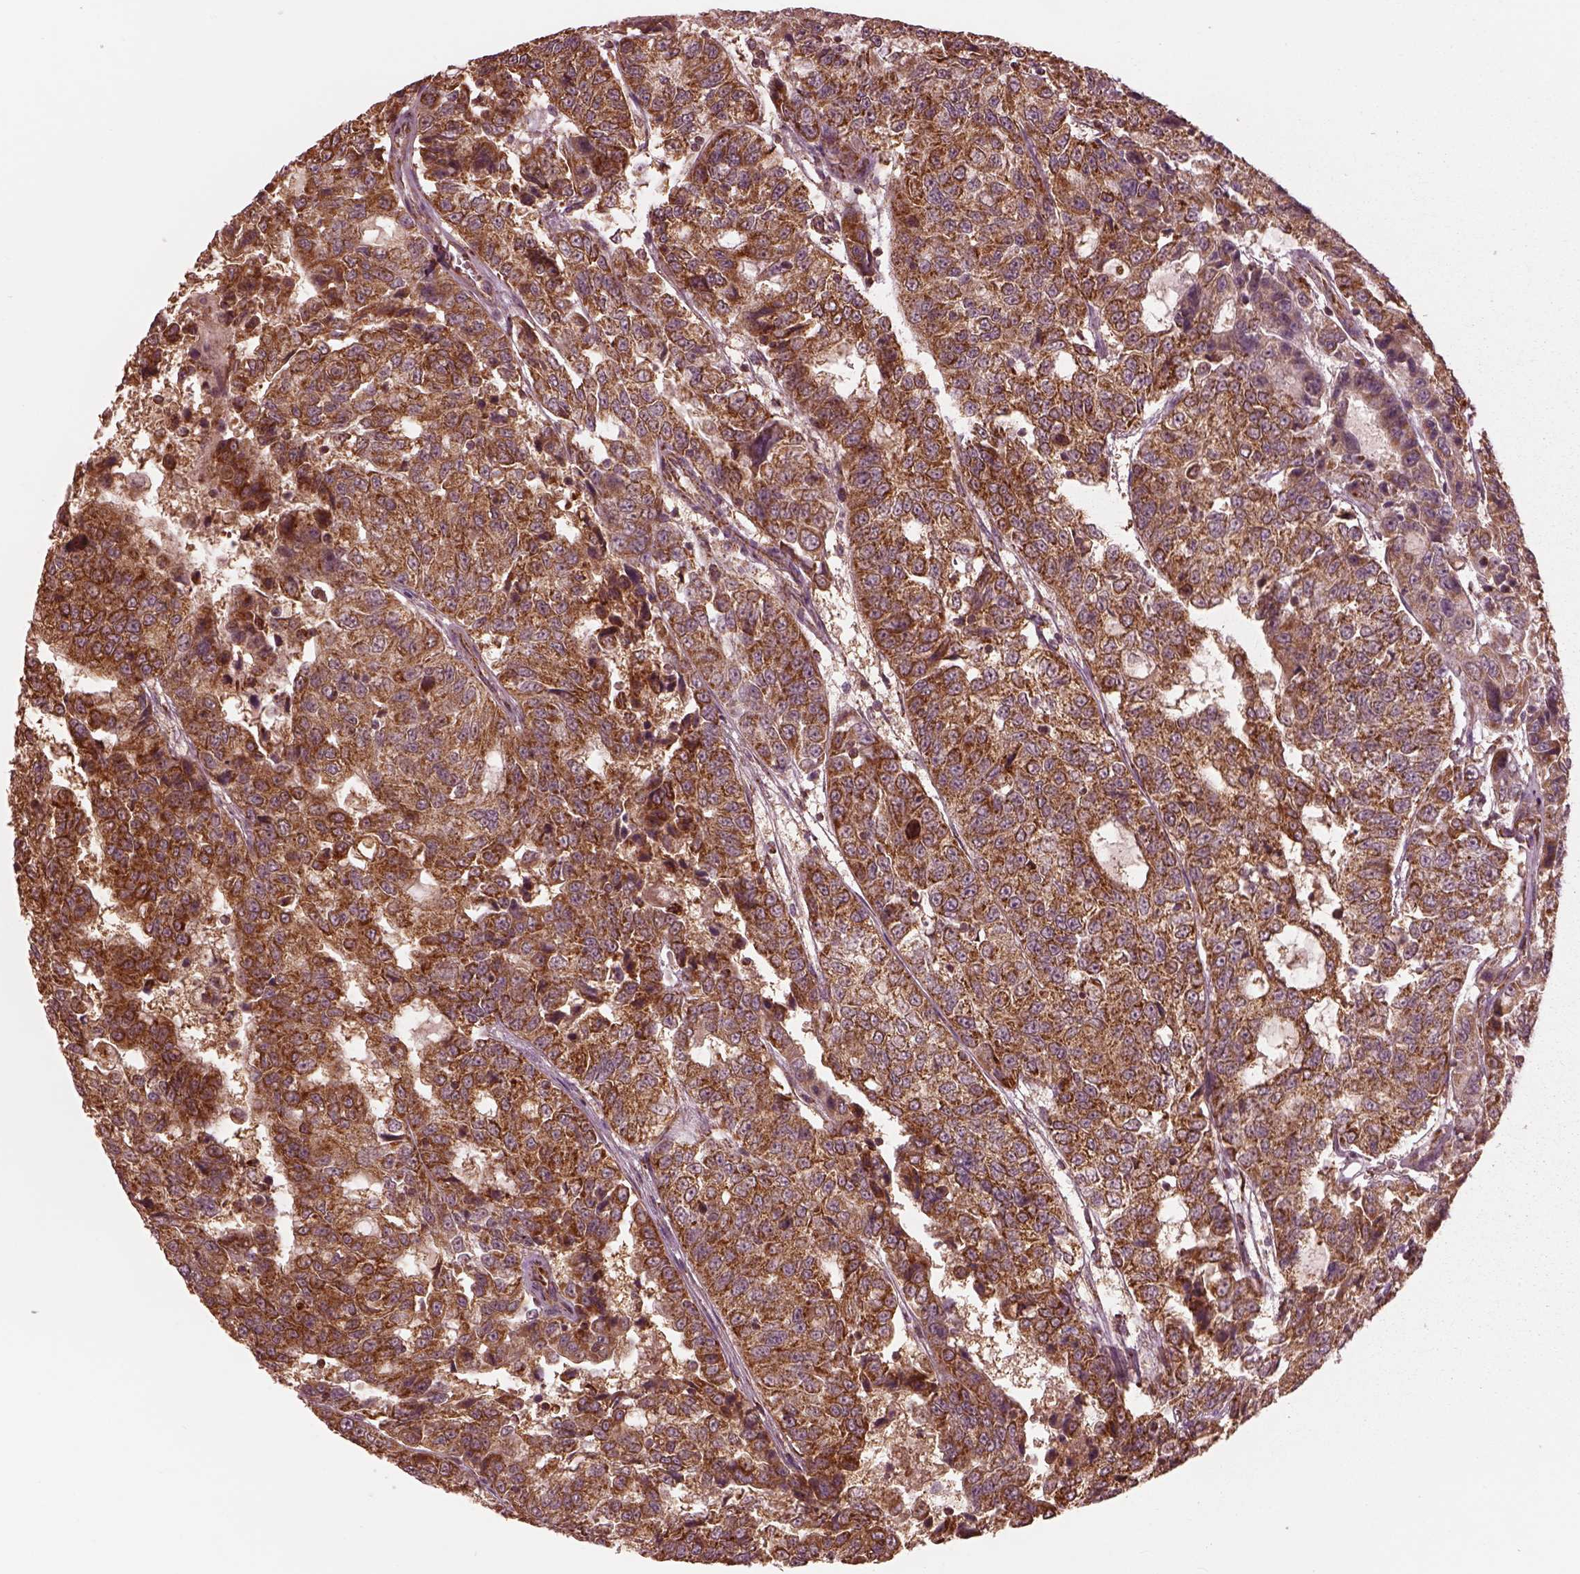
{"staining": {"intensity": "strong", "quantity": ">75%", "location": "cytoplasmic/membranous"}, "tissue": "urothelial cancer", "cell_type": "Tumor cells", "image_type": "cancer", "snomed": [{"axis": "morphology", "description": "Urothelial carcinoma, NOS"}, {"axis": "morphology", "description": "Urothelial carcinoma, High grade"}, {"axis": "topography", "description": "Urinary bladder"}], "caption": "Immunohistochemical staining of human transitional cell carcinoma exhibits high levels of strong cytoplasmic/membranous expression in approximately >75% of tumor cells.", "gene": "NDUFB10", "patient": {"sex": "female", "age": 73}}